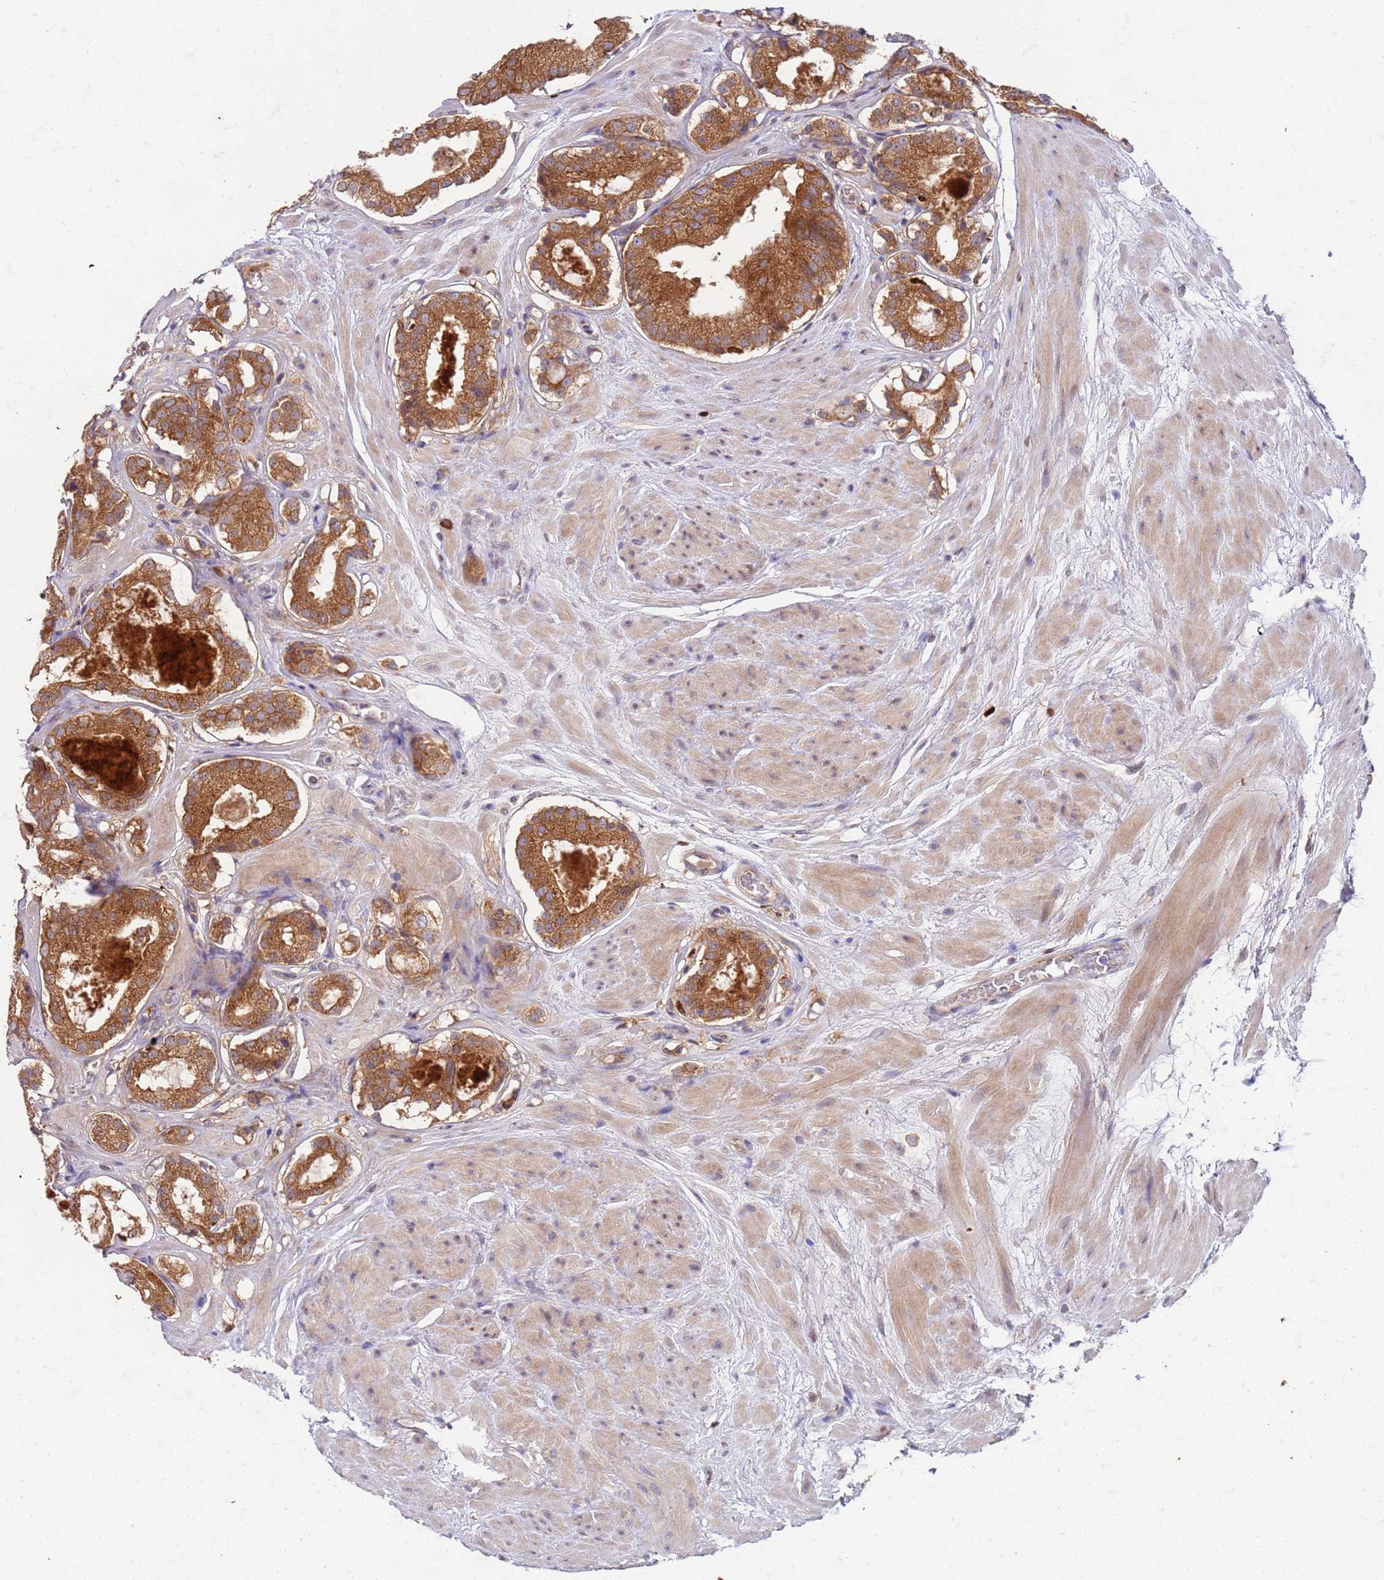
{"staining": {"intensity": "moderate", "quantity": ">75%", "location": "cytoplasmic/membranous"}, "tissue": "prostate cancer", "cell_type": "Tumor cells", "image_type": "cancer", "snomed": [{"axis": "morphology", "description": "Adenocarcinoma, High grade"}, {"axis": "topography", "description": "Prostate"}], "caption": "Prostate cancer tissue exhibits moderate cytoplasmic/membranous expression in approximately >75% of tumor cells, visualized by immunohistochemistry.", "gene": "OSBP", "patient": {"sex": "male", "age": 65}}